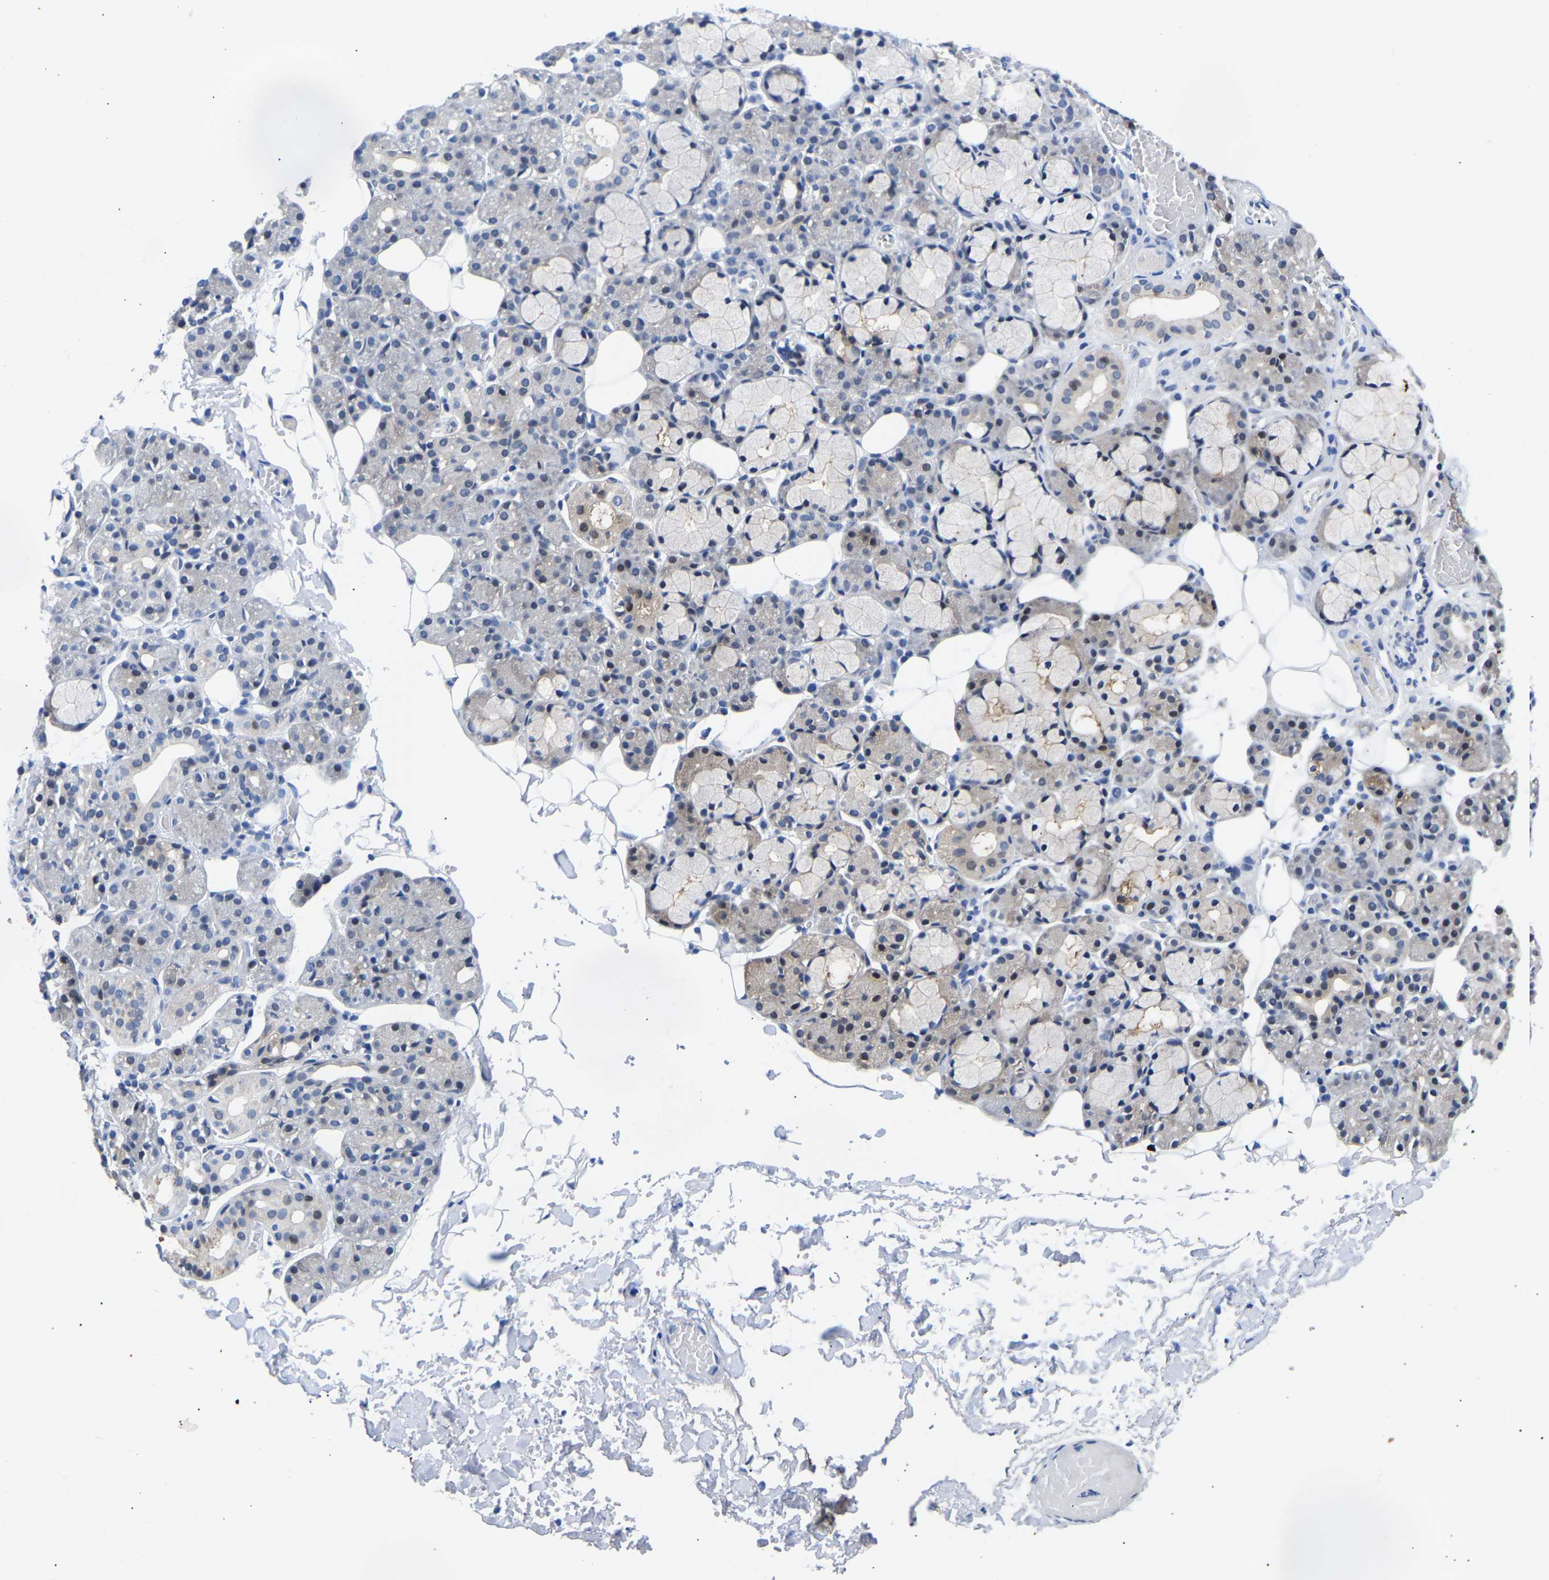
{"staining": {"intensity": "moderate", "quantity": "<25%", "location": "nuclear"}, "tissue": "salivary gland", "cell_type": "Glandular cells", "image_type": "normal", "snomed": [{"axis": "morphology", "description": "Normal tissue, NOS"}, {"axis": "topography", "description": "Salivary gland"}], "caption": "The photomicrograph reveals a brown stain indicating the presence of a protein in the nuclear of glandular cells in salivary gland.", "gene": "PTRHD1", "patient": {"sex": "male", "age": 63}}